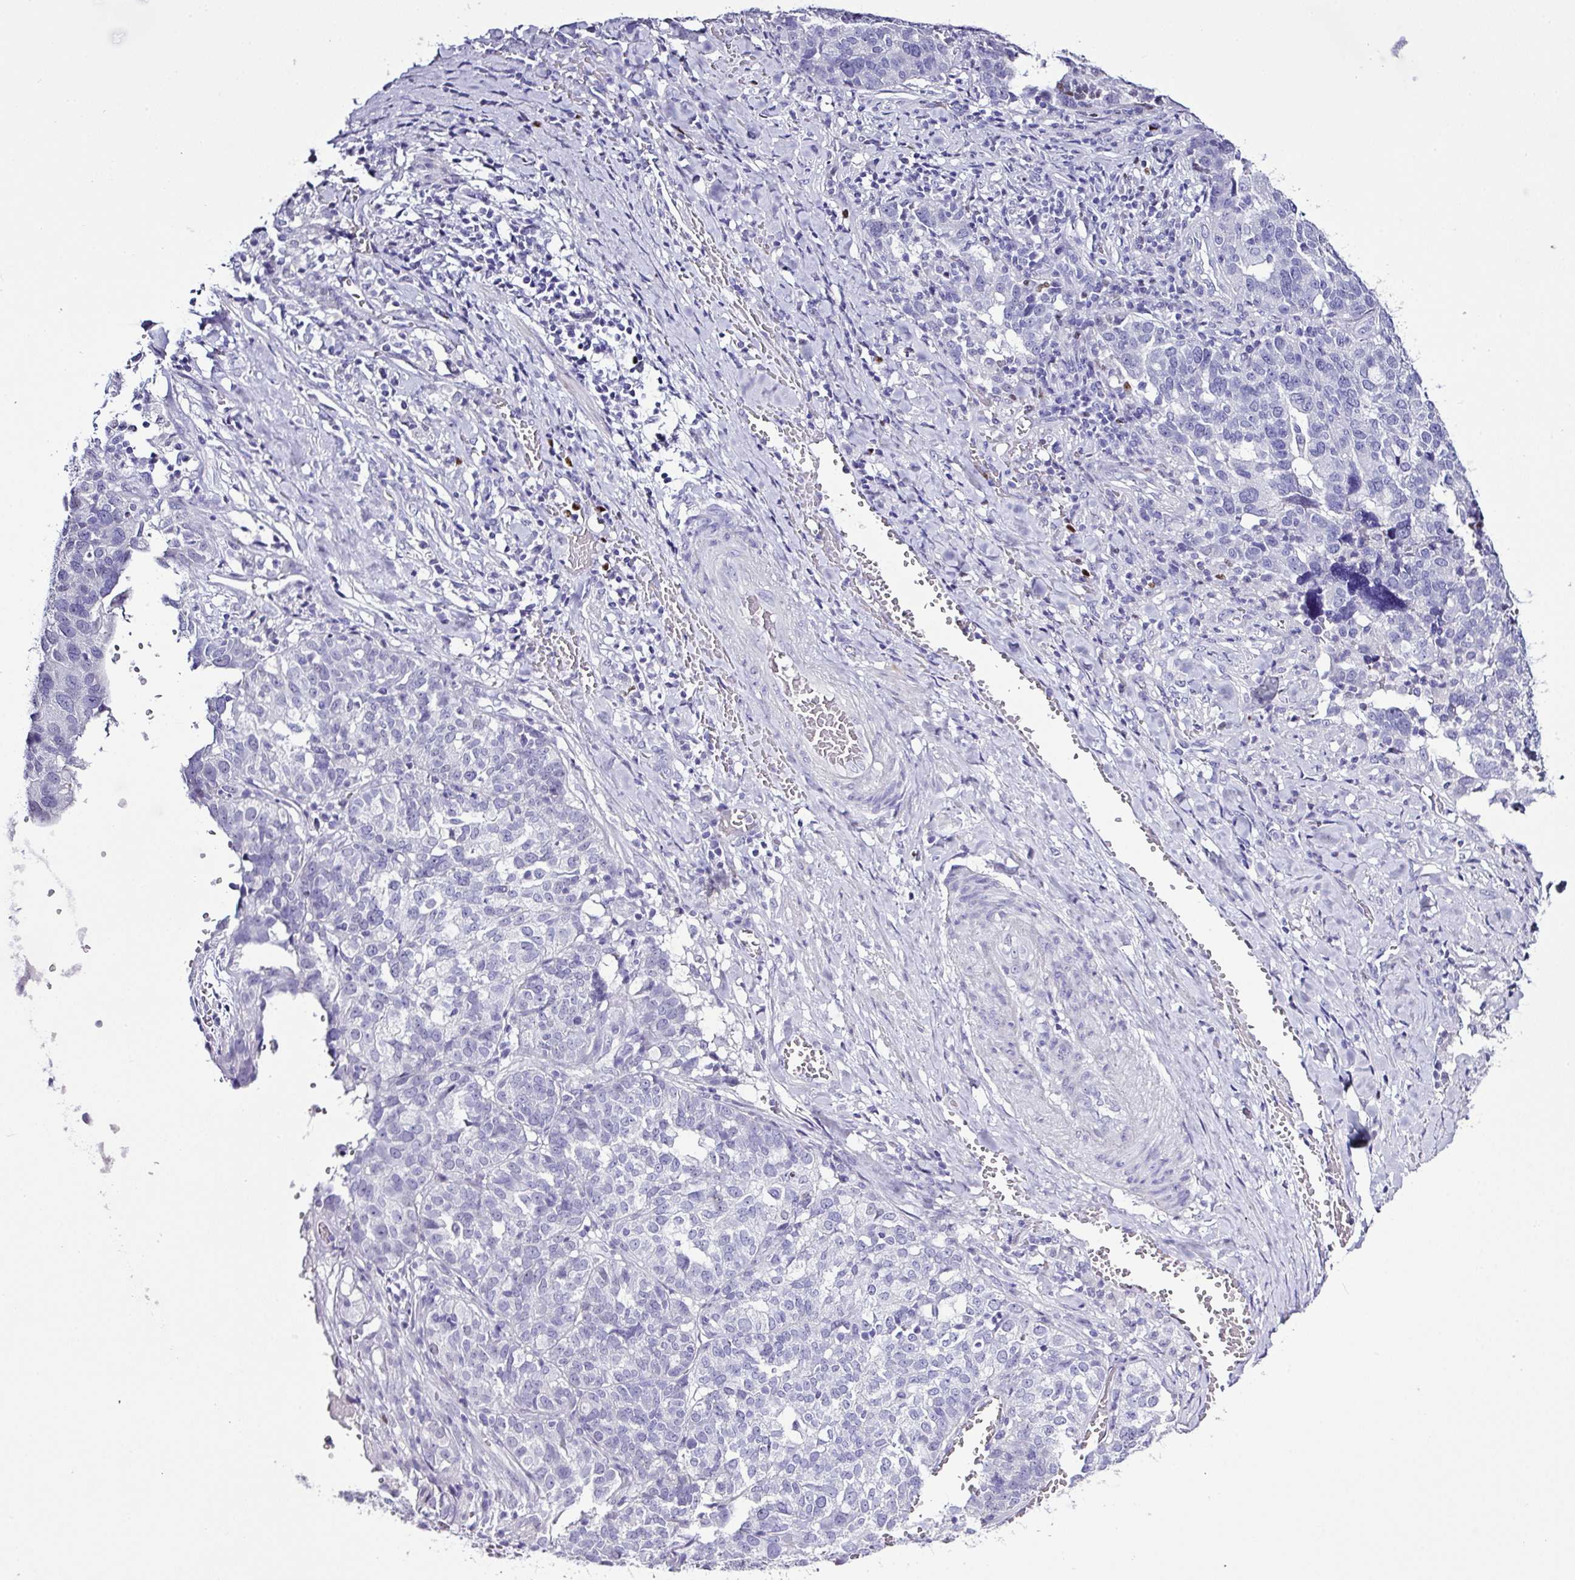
{"staining": {"intensity": "negative", "quantity": "none", "location": "none"}, "tissue": "ovarian cancer", "cell_type": "Tumor cells", "image_type": "cancer", "snomed": [{"axis": "morphology", "description": "Cystadenocarcinoma, serous, NOS"}, {"axis": "topography", "description": "Ovary"}], "caption": "A high-resolution histopathology image shows immunohistochemistry staining of ovarian serous cystadenocarcinoma, which shows no significant staining in tumor cells. The staining was performed using DAB (3,3'-diaminobenzidine) to visualize the protein expression in brown, while the nuclei were stained in blue with hematoxylin (Magnification: 20x).", "gene": "BCL11A", "patient": {"sex": "female", "age": 59}}